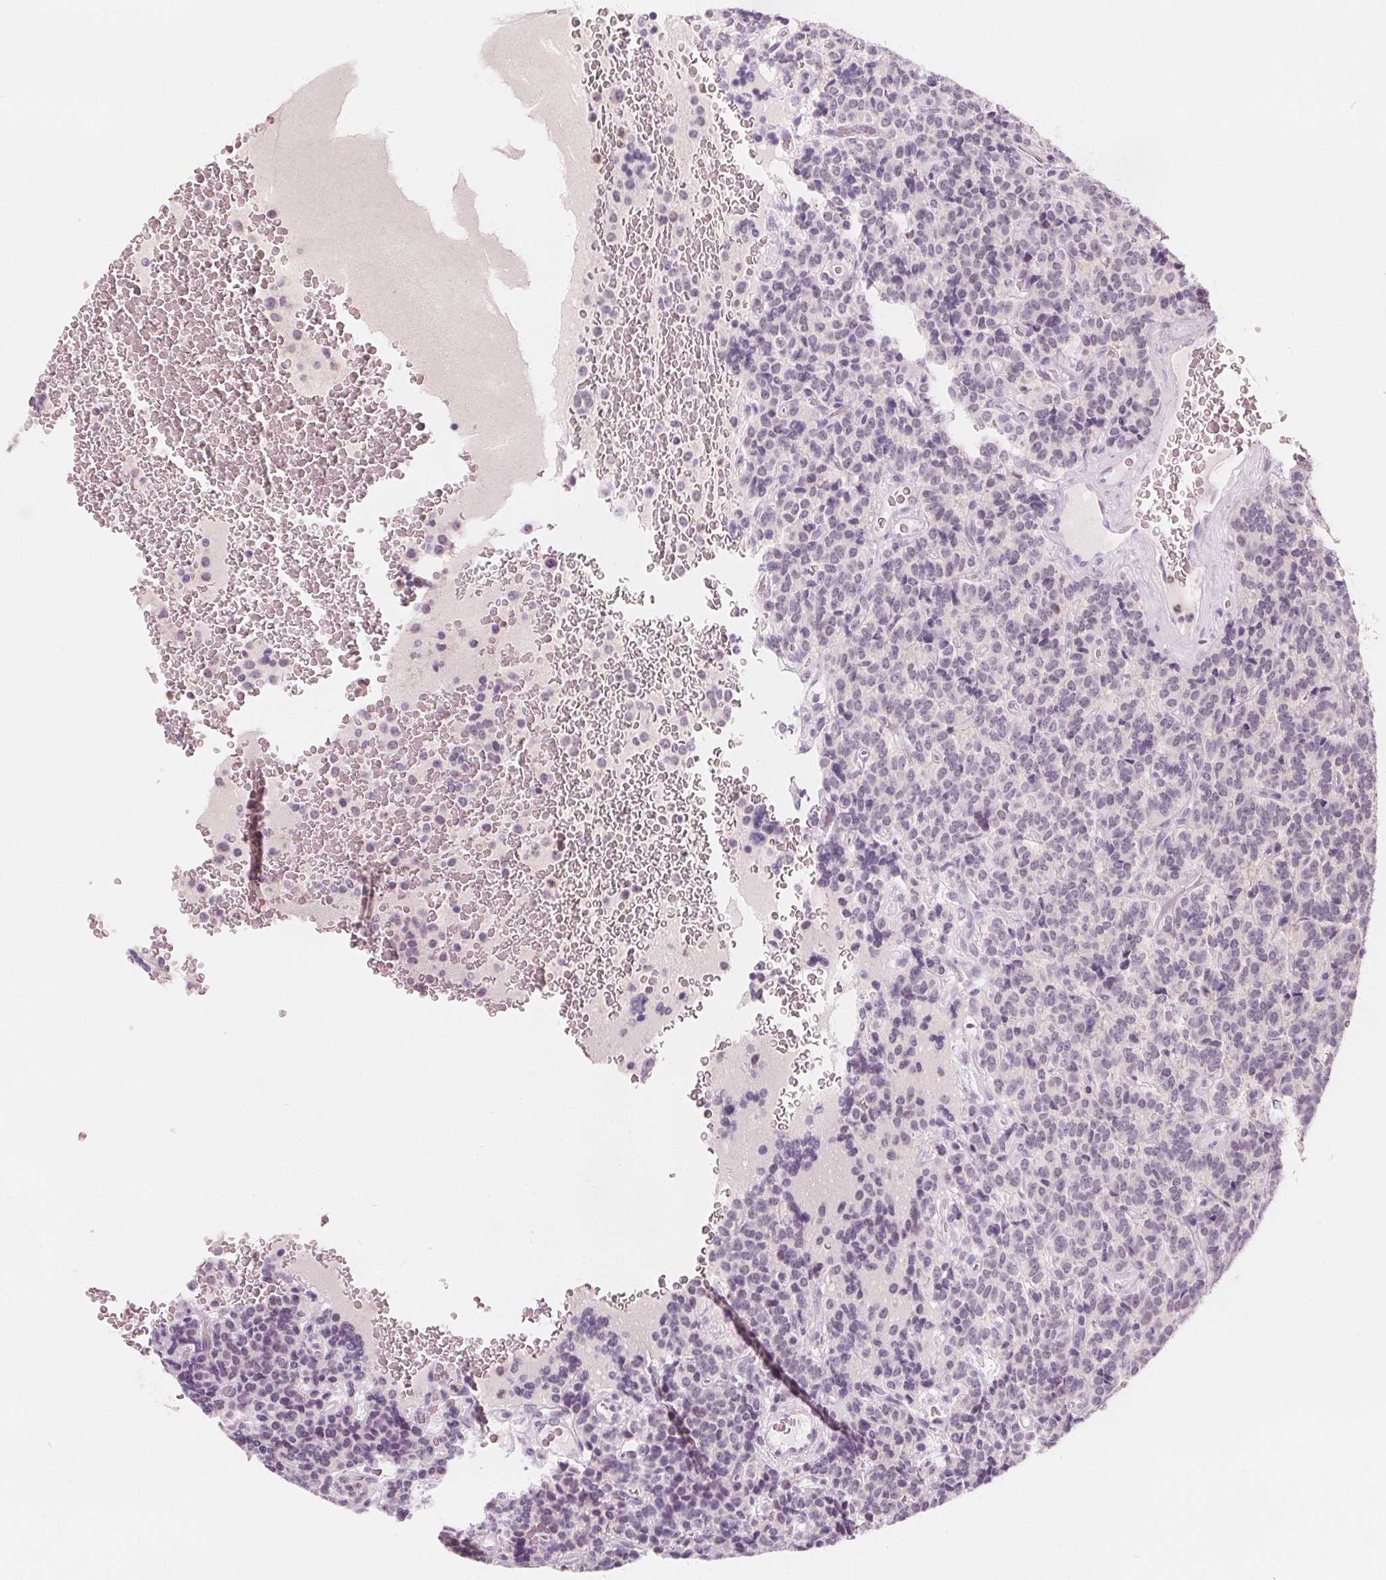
{"staining": {"intensity": "negative", "quantity": "none", "location": "none"}, "tissue": "carcinoid", "cell_type": "Tumor cells", "image_type": "cancer", "snomed": [{"axis": "morphology", "description": "Carcinoid, malignant, NOS"}, {"axis": "topography", "description": "Pancreas"}], "caption": "A micrograph of carcinoid stained for a protein displays no brown staining in tumor cells.", "gene": "UGP2", "patient": {"sex": "male", "age": 36}}